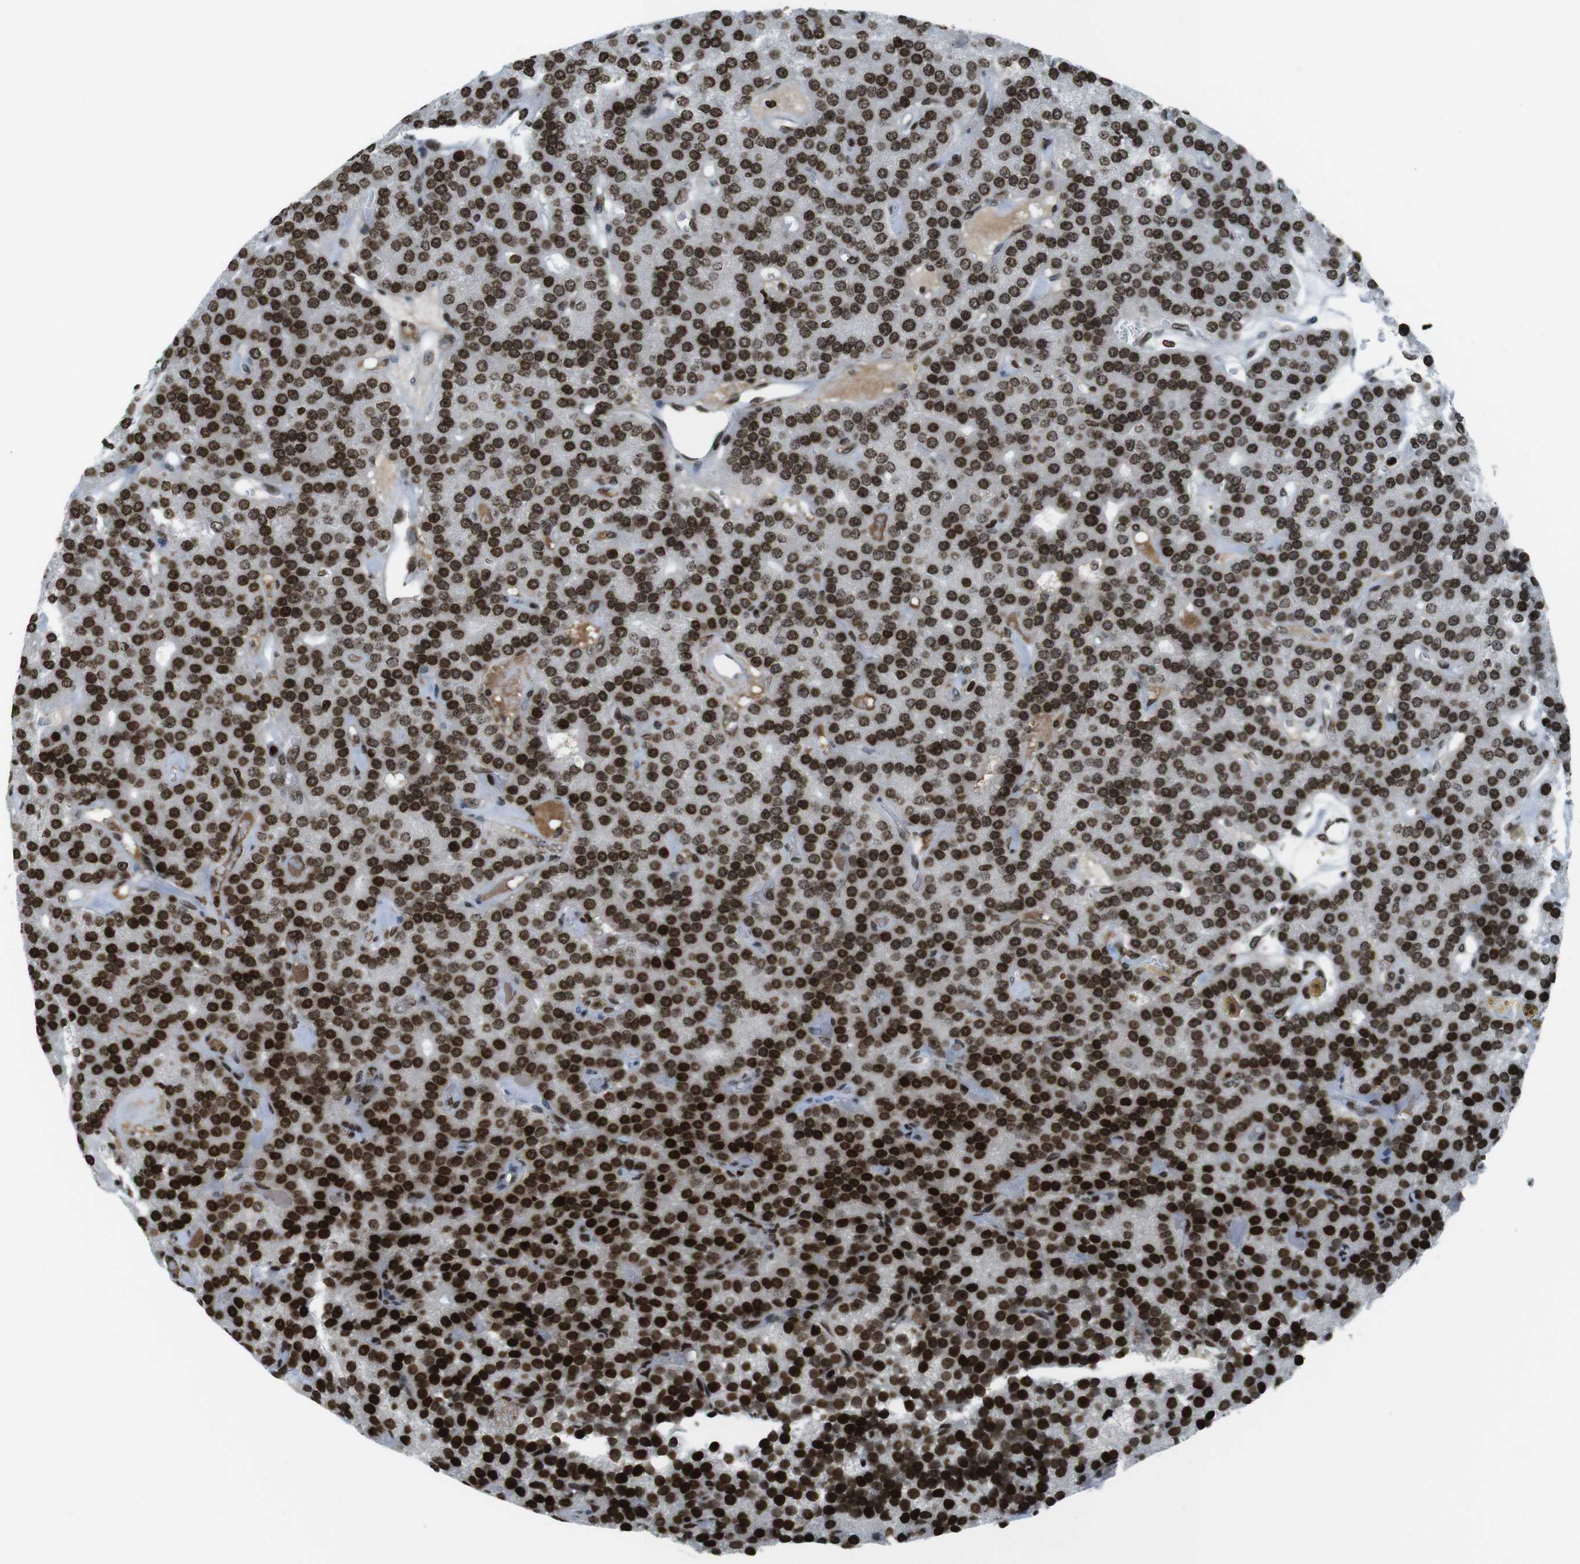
{"staining": {"intensity": "strong", "quantity": ">75%", "location": "nuclear"}, "tissue": "parathyroid gland", "cell_type": "Glandular cells", "image_type": "normal", "snomed": [{"axis": "morphology", "description": "Normal tissue, NOS"}, {"axis": "morphology", "description": "Adenoma, NOS"}, {"axis": "topography", "description": "Parathyroid gland"}], "caption": "Immunohistochemical staining of benign parathyroid gland reveals >75% levels of strong nuclear protein expression in about >75% of glandular cells.", "gene": "H2AC8", "patient": {"sex": "female", "age": 86}}